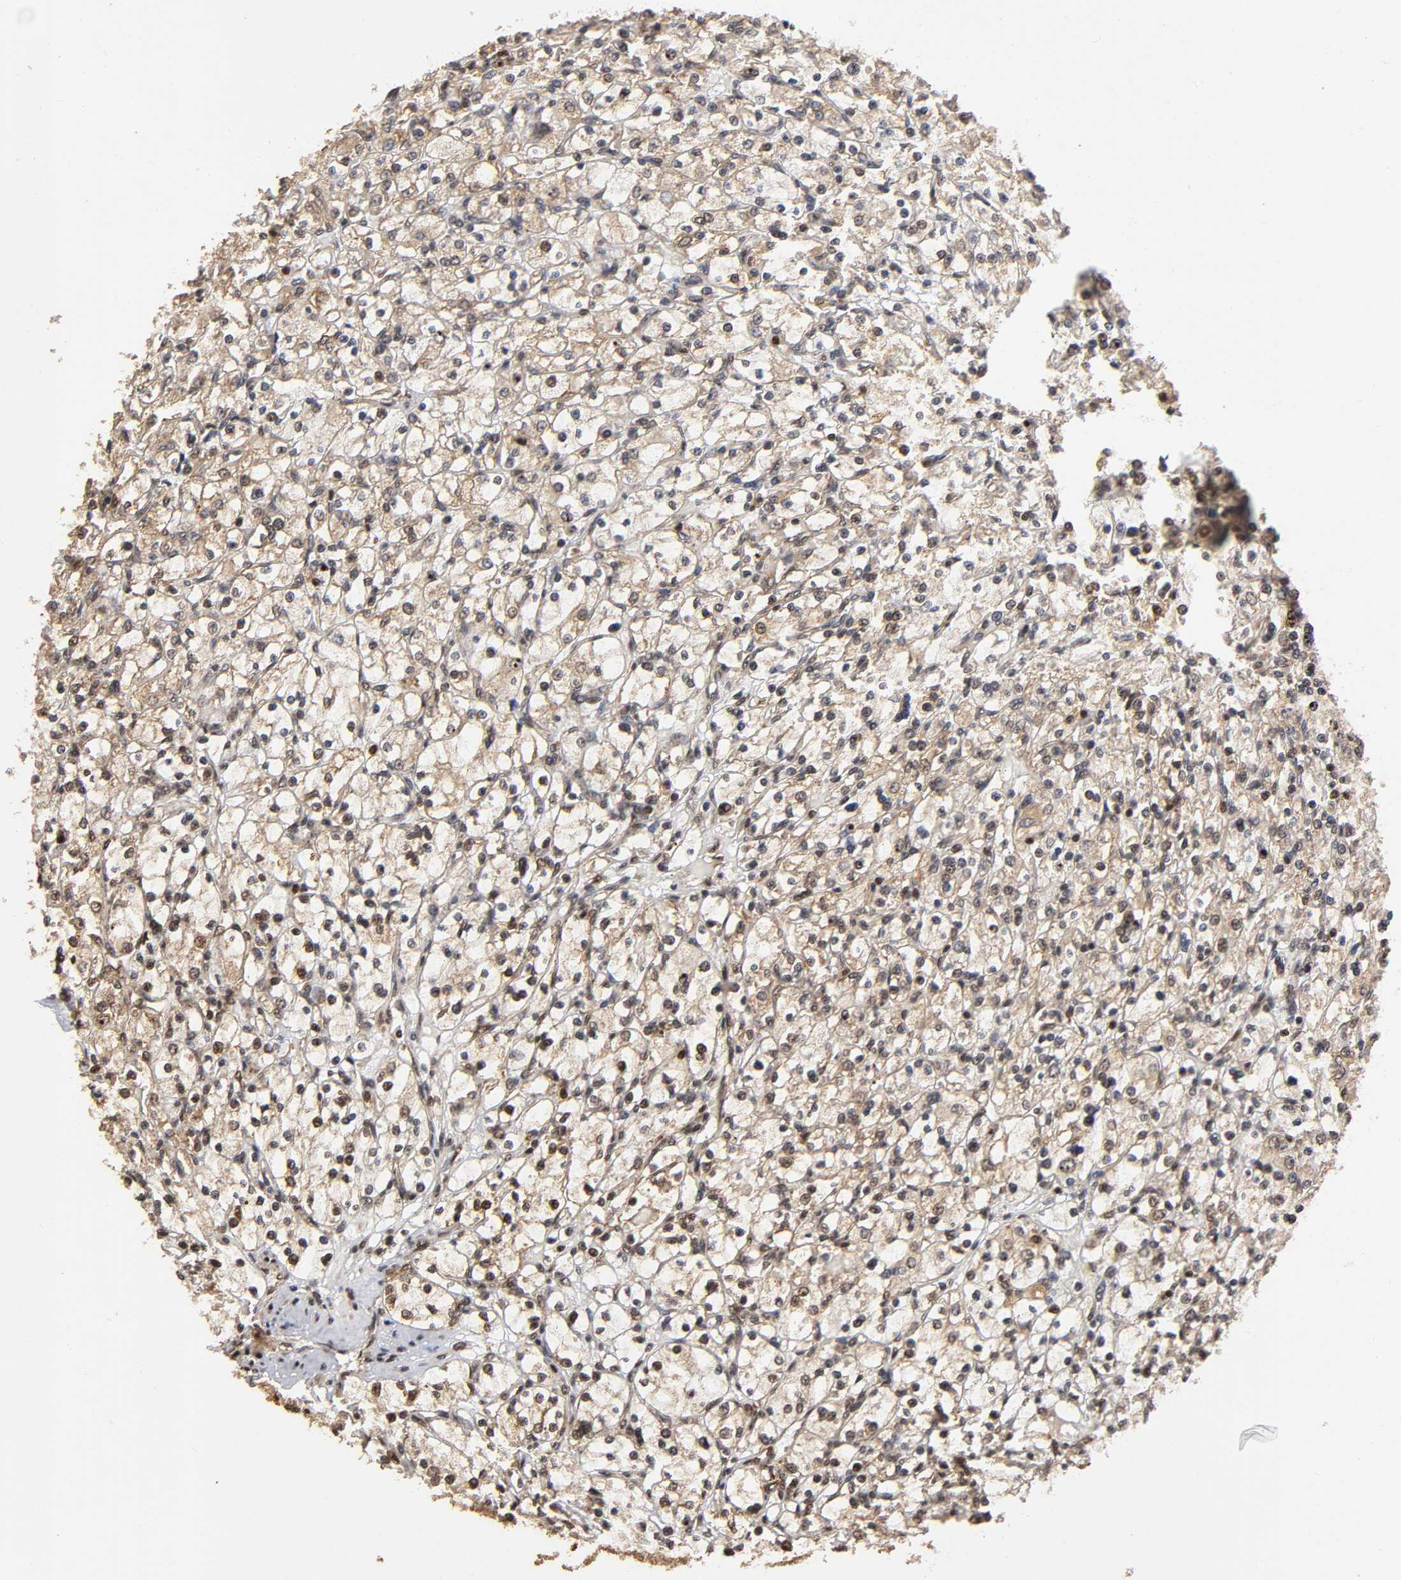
{"staining": {"intensity": "moderate", "quantity": ">75%", "location": "cytoplasmic/membranous,nuclear"}, "tissue": "renal cancer", "cell_type": "Tumor cells", "image_type": "cancer", "snomed": [{"axis": "morphology", "description": "Adenocarcinoma, NOS"}, {"axis": "topography", "description": "Kidney"}], "caption": "Adenocarcinoma (renal) was stained to show a protein in brown. There is medium levels of moderate cytoplasmic/membranous and nuclear expression in approximately >75% of tumor cells. Using DAB (3,3'-diaminobenzidine) (brown) and hematoxylin (blue) stains, captured at high magnification using brightfield microscopy.", "gene": "RNF122", "patient": {"sex": "female", "age": 83}}